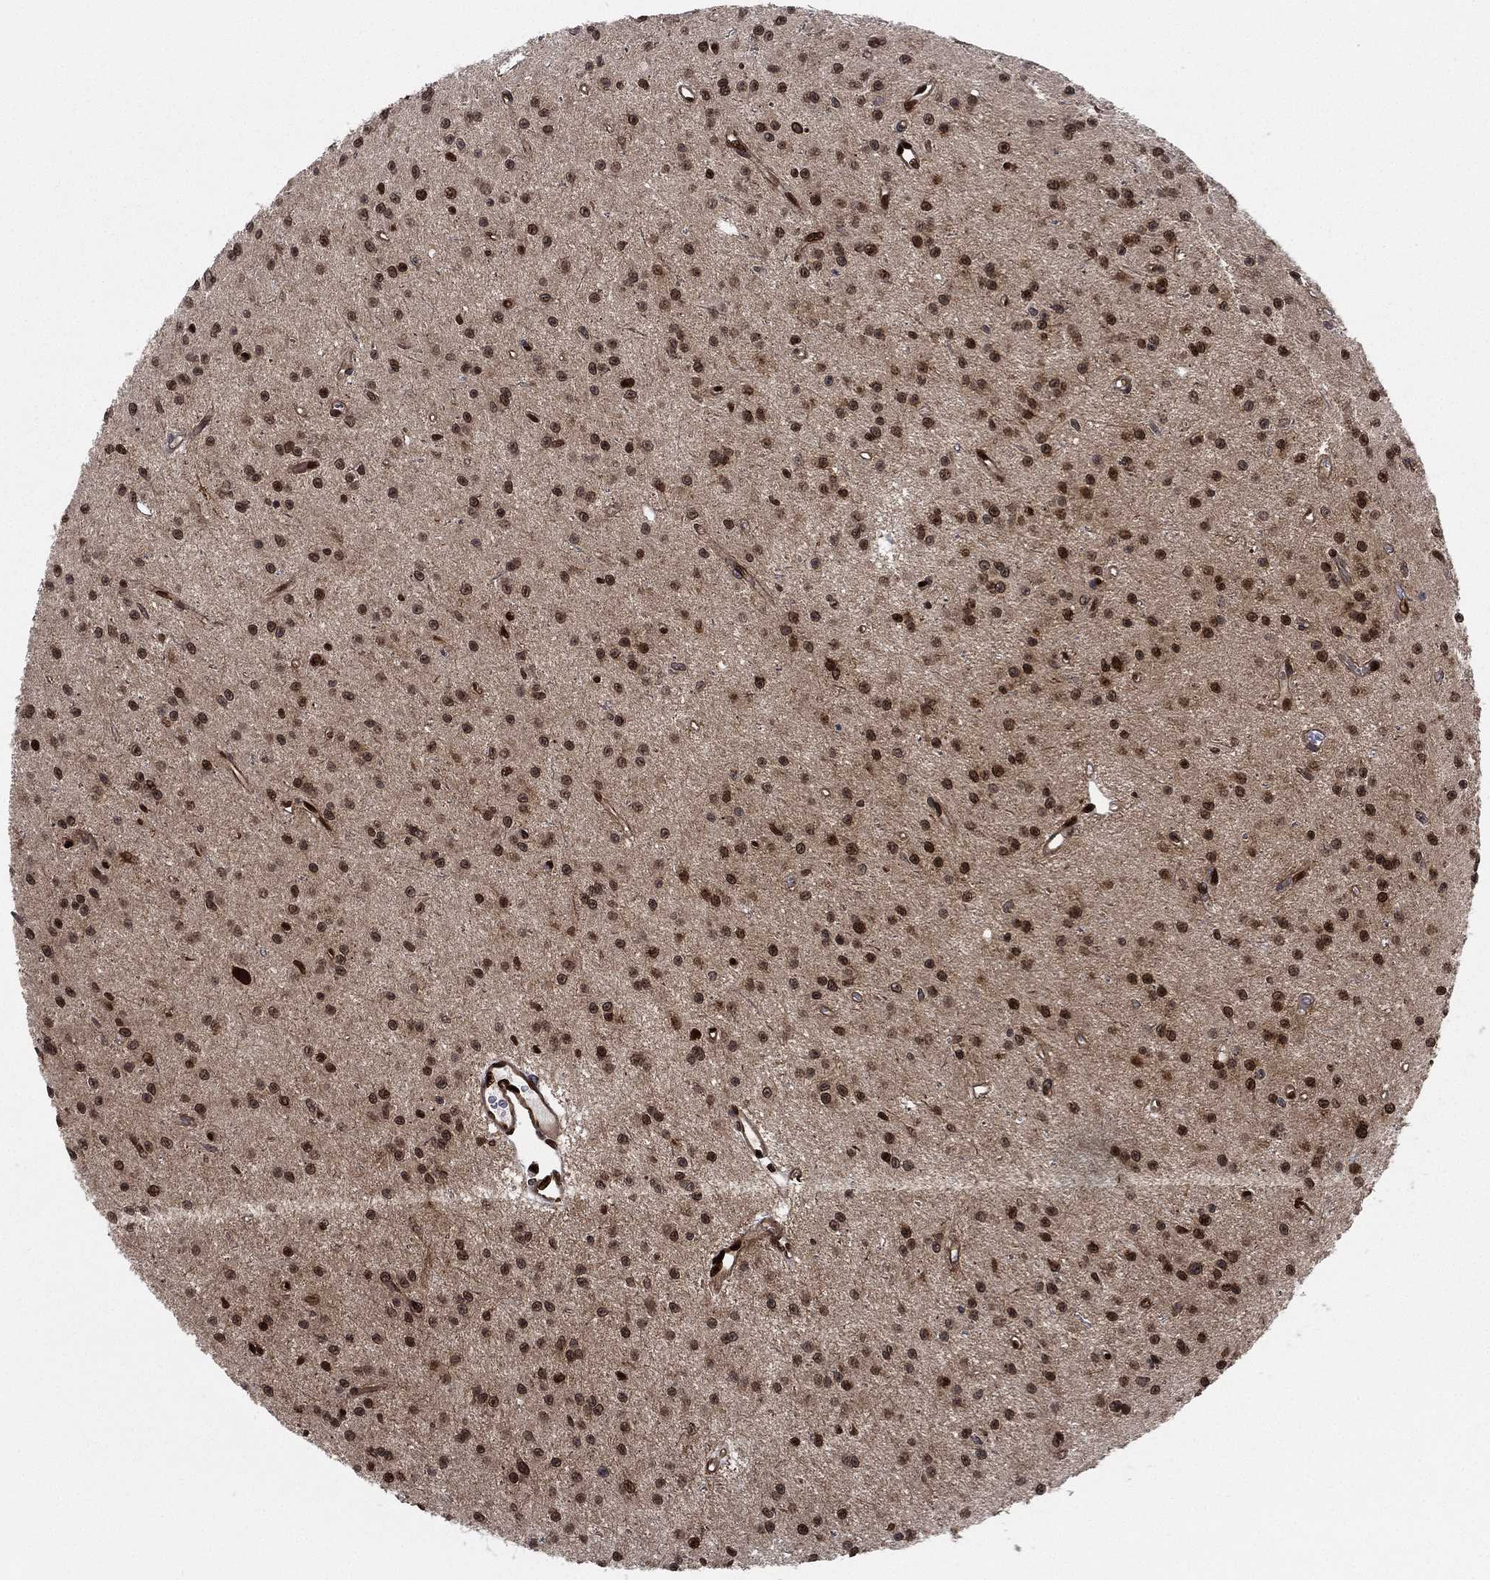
{"staining": {"intensity": "strong", "quantity": "25%-75%", "location": "nuclear"}, "tissue": "glioma", "cell_type": "Tumor cells", "image_type": "cancer", "snomed": [{"axis": "morphology", "description": "Glioma, malignant, Low grade"}, {"axis": "topography", "description": "Brain"}], "caption": "Strong nuclear positivity is seen in about 25%-75% of tumor cells in glioma.", "gene": "LMNB1", "patient": {"sex": "female", "age": 45}}